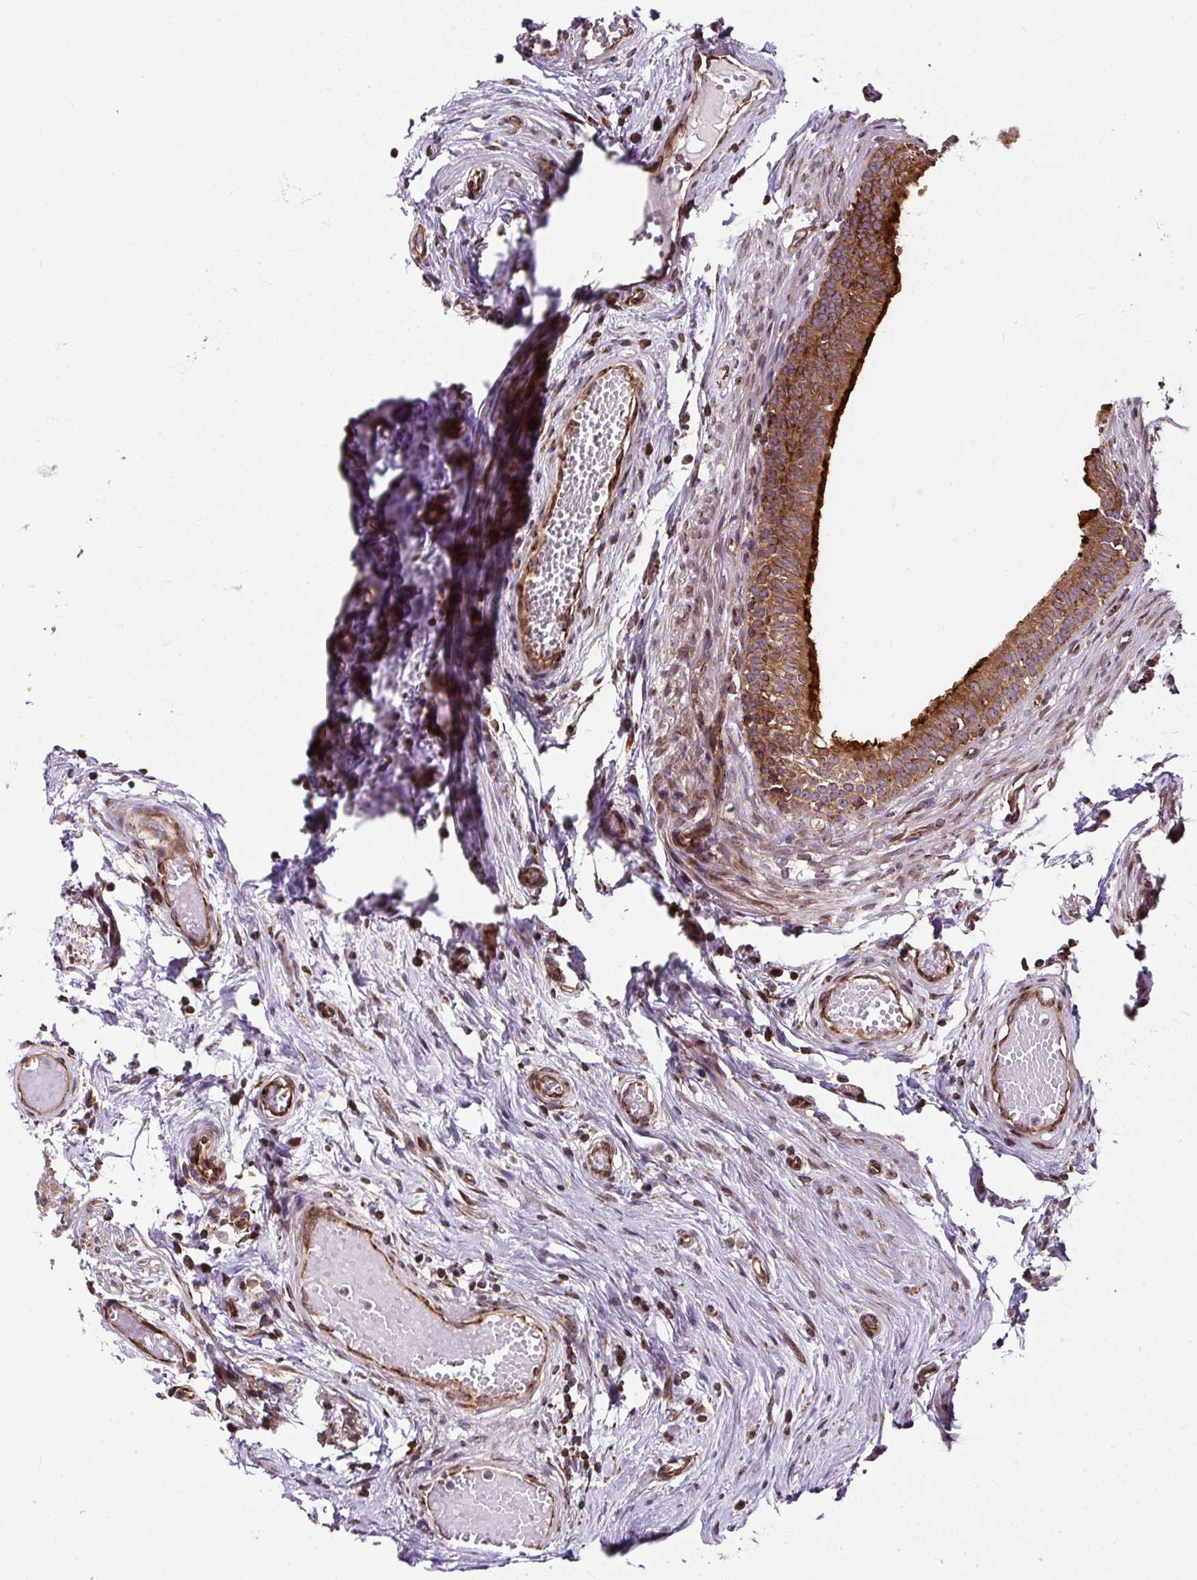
{"staining": {"intensity": "strong", "quantity": ">75%", "location": "cytoplasmic/membranous"}, "tissue": "epididymis", "cell_type": "Glandular cells", "image_type": "normal", "snomed": [{"axis": "morphology", "description": "Normal tissue, NOS"}, {"axis": "topography", "description": "Epididymis, spermatic cord, NOS"}], "caption": "The histopathology image exhibits immunohistochemical staining of normal epididymis. There is strong cytoplasmic/membranous positivity is present in approximately >75% of glandular cells. (Brightfield microscopy of DAB IHC at high magnification).", "gene": "KDM4E", "patient": {"sex": "male", "age": 22}}